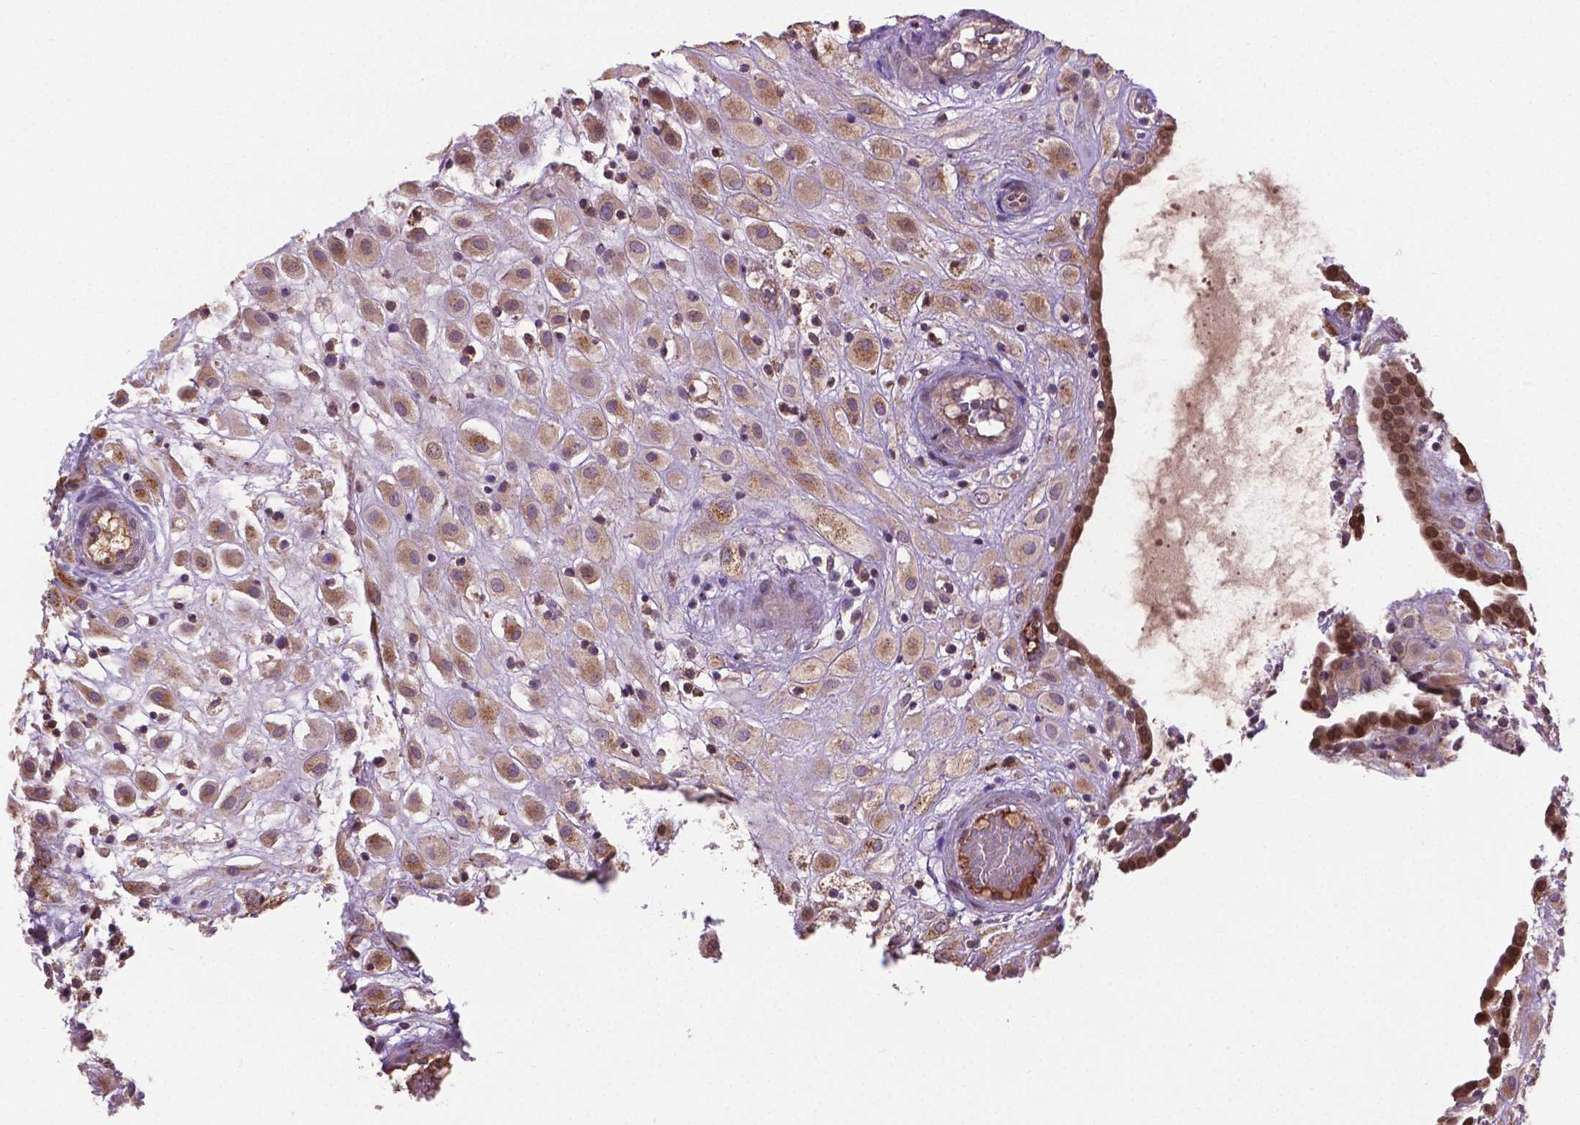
{"staining": {"intensity": "weak", "quantity": ">75%", "location": "cytoplasmic/membranous"}, "tissue": "placenta", "cell_type": "Decidual cells", "image_type": "normal", "snomed": [{"axis": "morphology", "description": "Normal tissue, NOS"}, {"axis": "topography", "description": "Placenta"}], "caption": "Immunohistochemistry (DAB) staining of unremarkable human placenta shows weak cytoplasmic/membranous protein staining in approximately >75% of decidual cells. (brown staining indicates protein expression, while blue staining denotes nuclei).", "gene": "ENSG00000289700", "patient": {"sex": "female", "age": 24}}